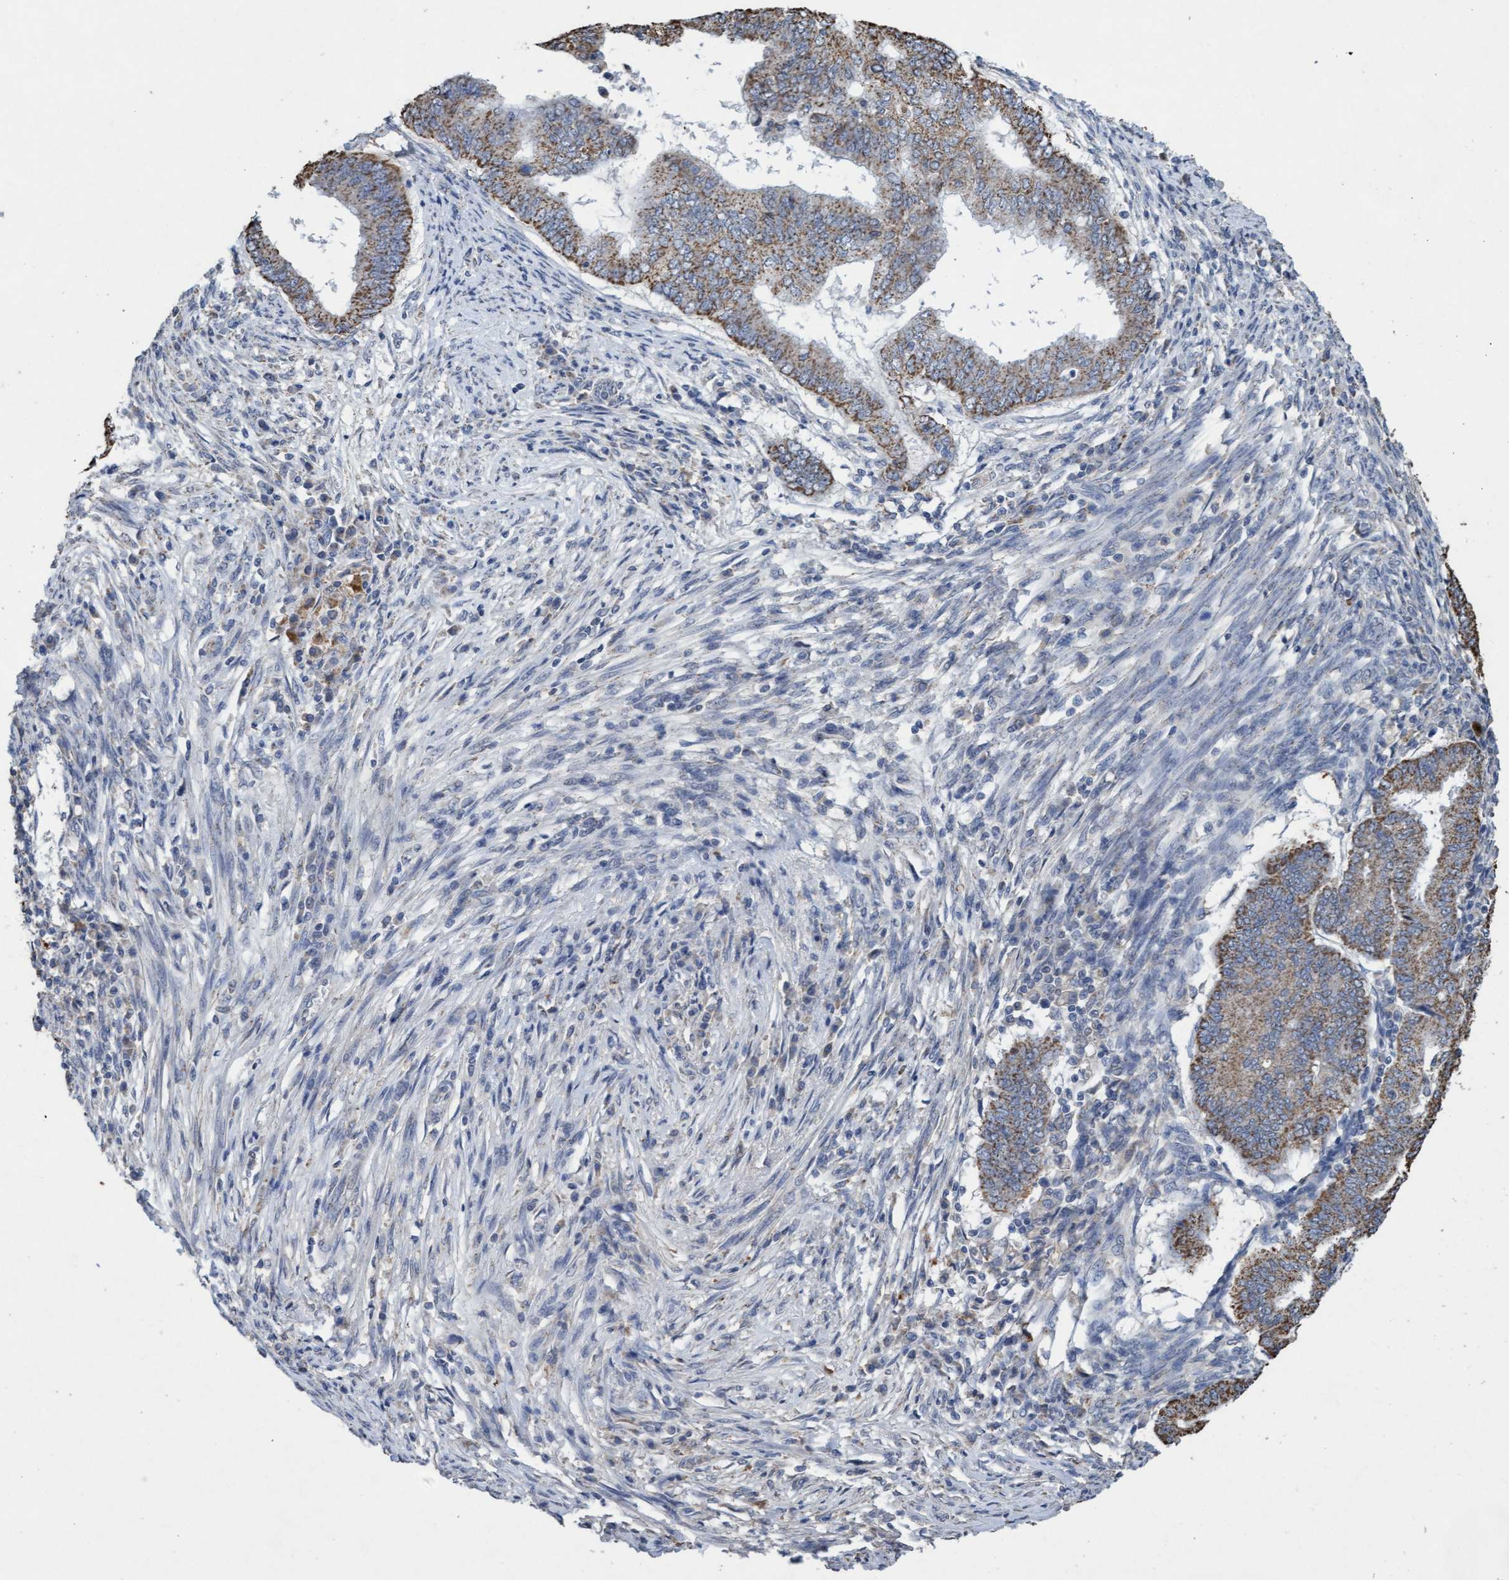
{"staining": {"intensity": "moderate", "quantity": ">75%", "location": "cytoplasmic/membranous"}, "tissue": "endometrial cancer", "cell_type": "Tumor cells", "image_type": "cancer", "snomed": [{"axis": "morphology", "description": "Polyp, NOS"}, {"axis": "morphology", "description": "Adenocarcinoma, NOS"}, {"axis": "morphology", "description": "Adenoma, NOS"}, {"axis": "topography", "description": "Endometrium"}], "caption": "DAB (3,3'-diaminobenzidine) immunohistochemical staining of human adenocarcinoma (endometrial) reveals moderate cytoplasmic/membranous protein positivity in approximately >75% of tumor cells.", "gene": "VSIG8", "patient": {"sex": "female", "age": 79}}